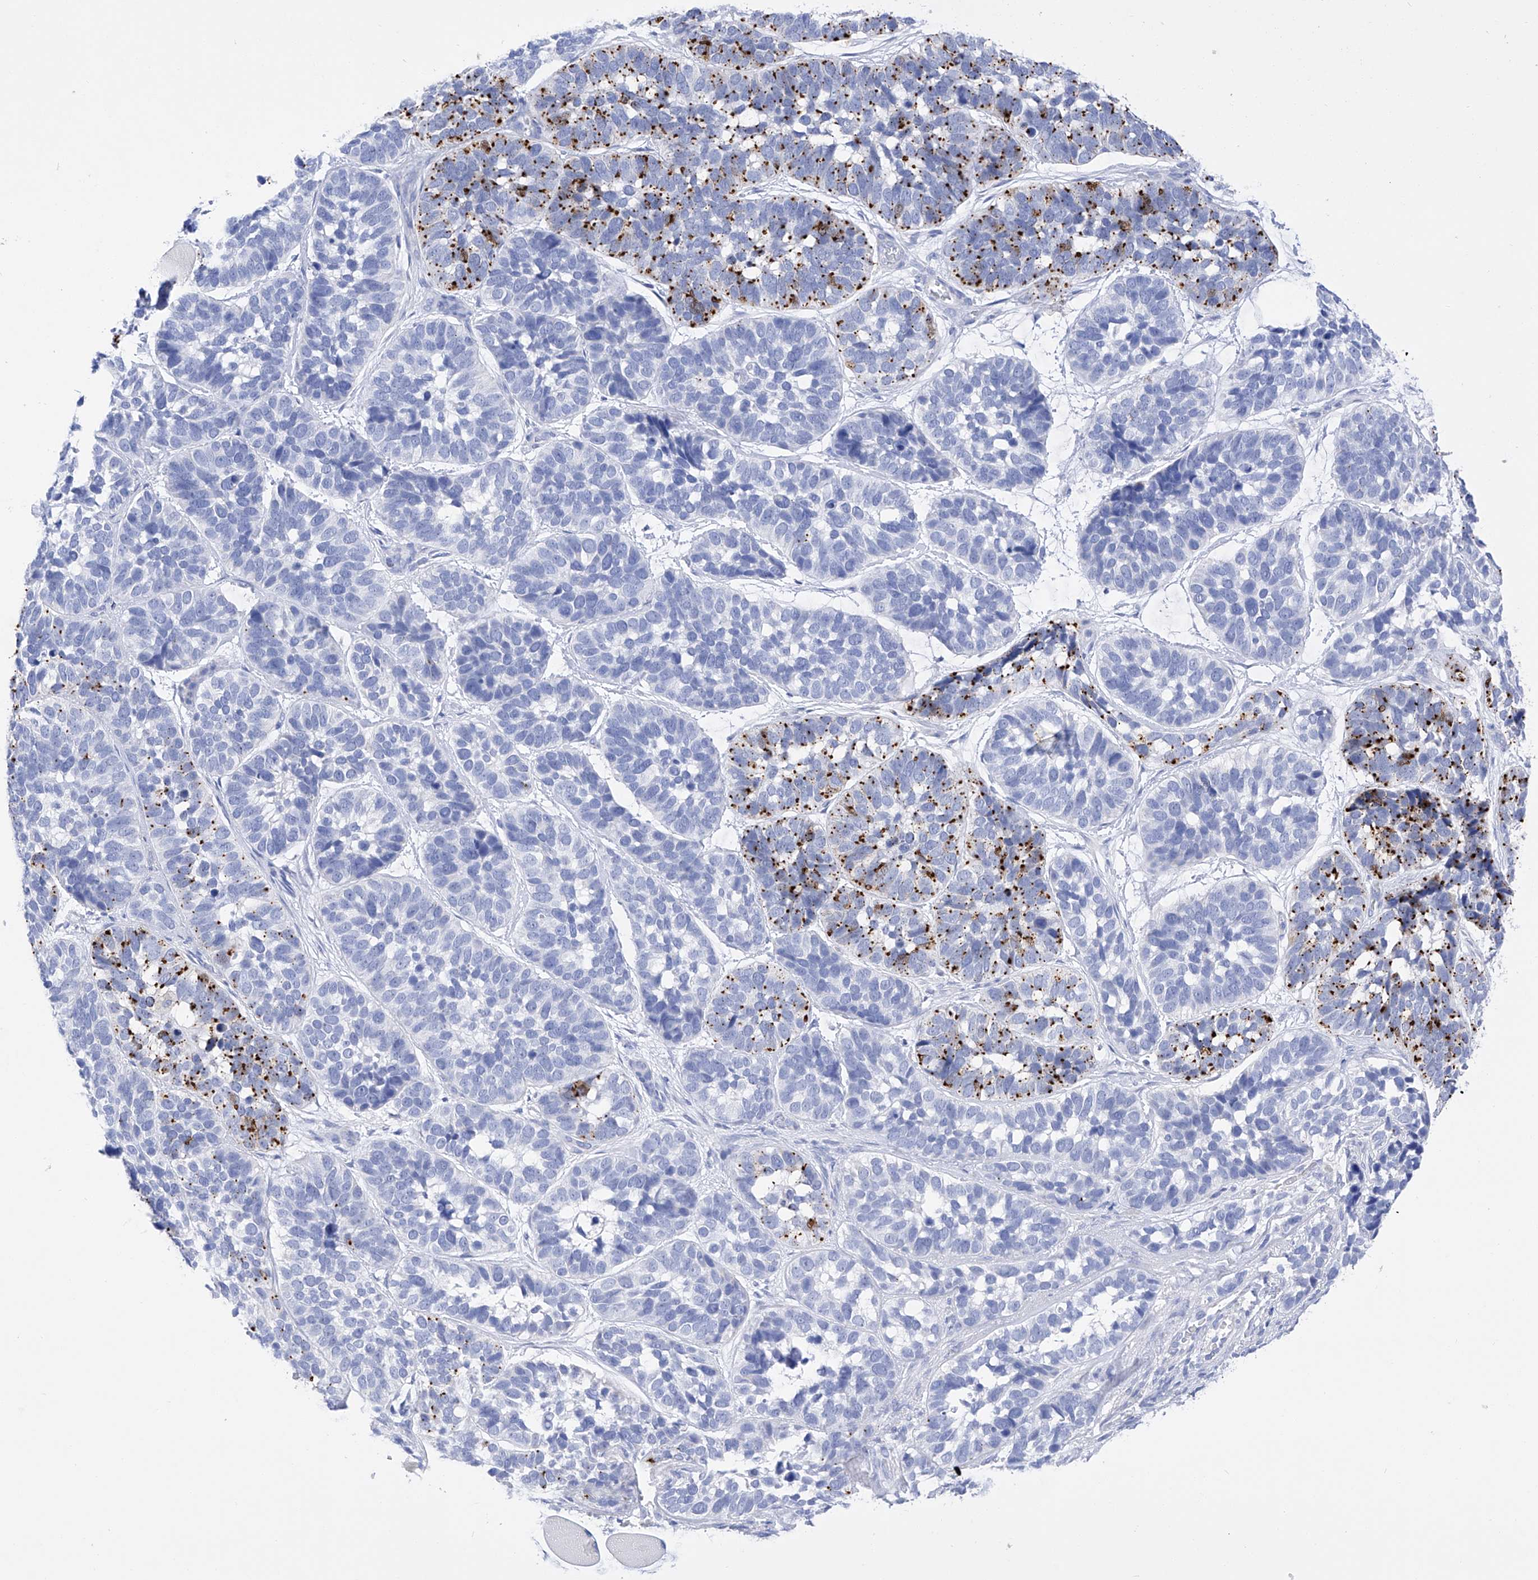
{"staining": {"intensity": "strong", "quantity": "25%-75%", "location": "cytoplasmic/membranous"}, "tissue": "skin cancer", "cell_type": "Tumor cells", "image_type": "cancer", "snomed": [{"axis": "morphology", "description": "Basal cell carcinoma"}, {"axis": "topography", "description": "Skin"}], "caption": "Strong cytoplasmic/membranous positivity is seen in about 25%-75% of tumor cells in skin basal cell carcinoma.", "gene": "FLG", "patient": {"sex": "male", "age": 62}}